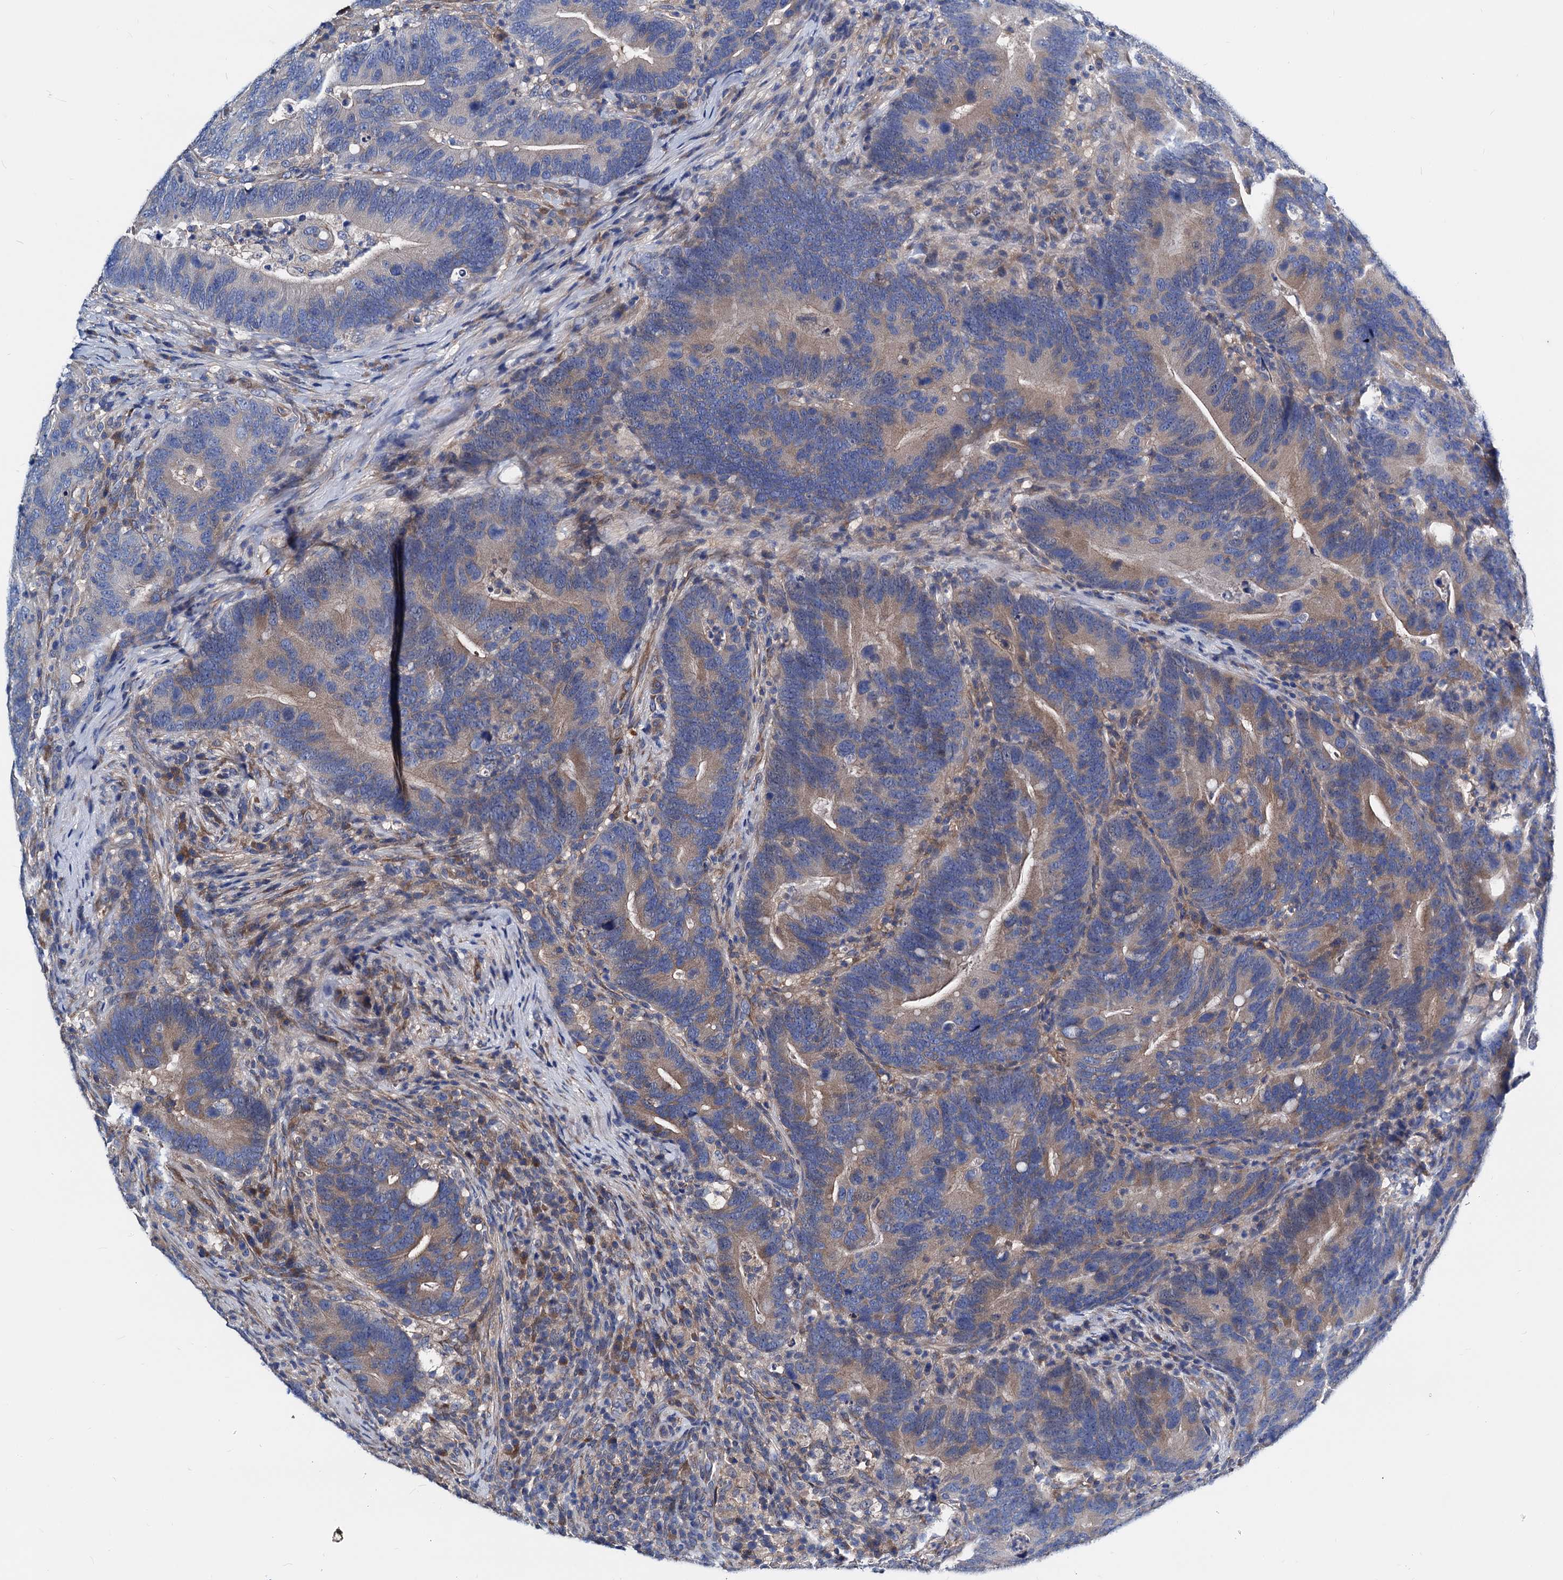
{"staining": {"intensity": "negative", "quantity": "none", "location": "none"}, "tissue": "colorectal cancer", "cell_type": "Tumor cells", "image_type": "cancer", "snomed": [{"axis": "morphology", "description": "Adenocarcinoma, NOS"}, {"axis": "topography", "description": "Colon"}], "caption": "This is an immunohistochemistry (IHC) histopathology image of colorectal cancer. There is no positivity in tumor cells.", "gene": "GCOM1", "patient": {"sex": "female", "age": 66}}